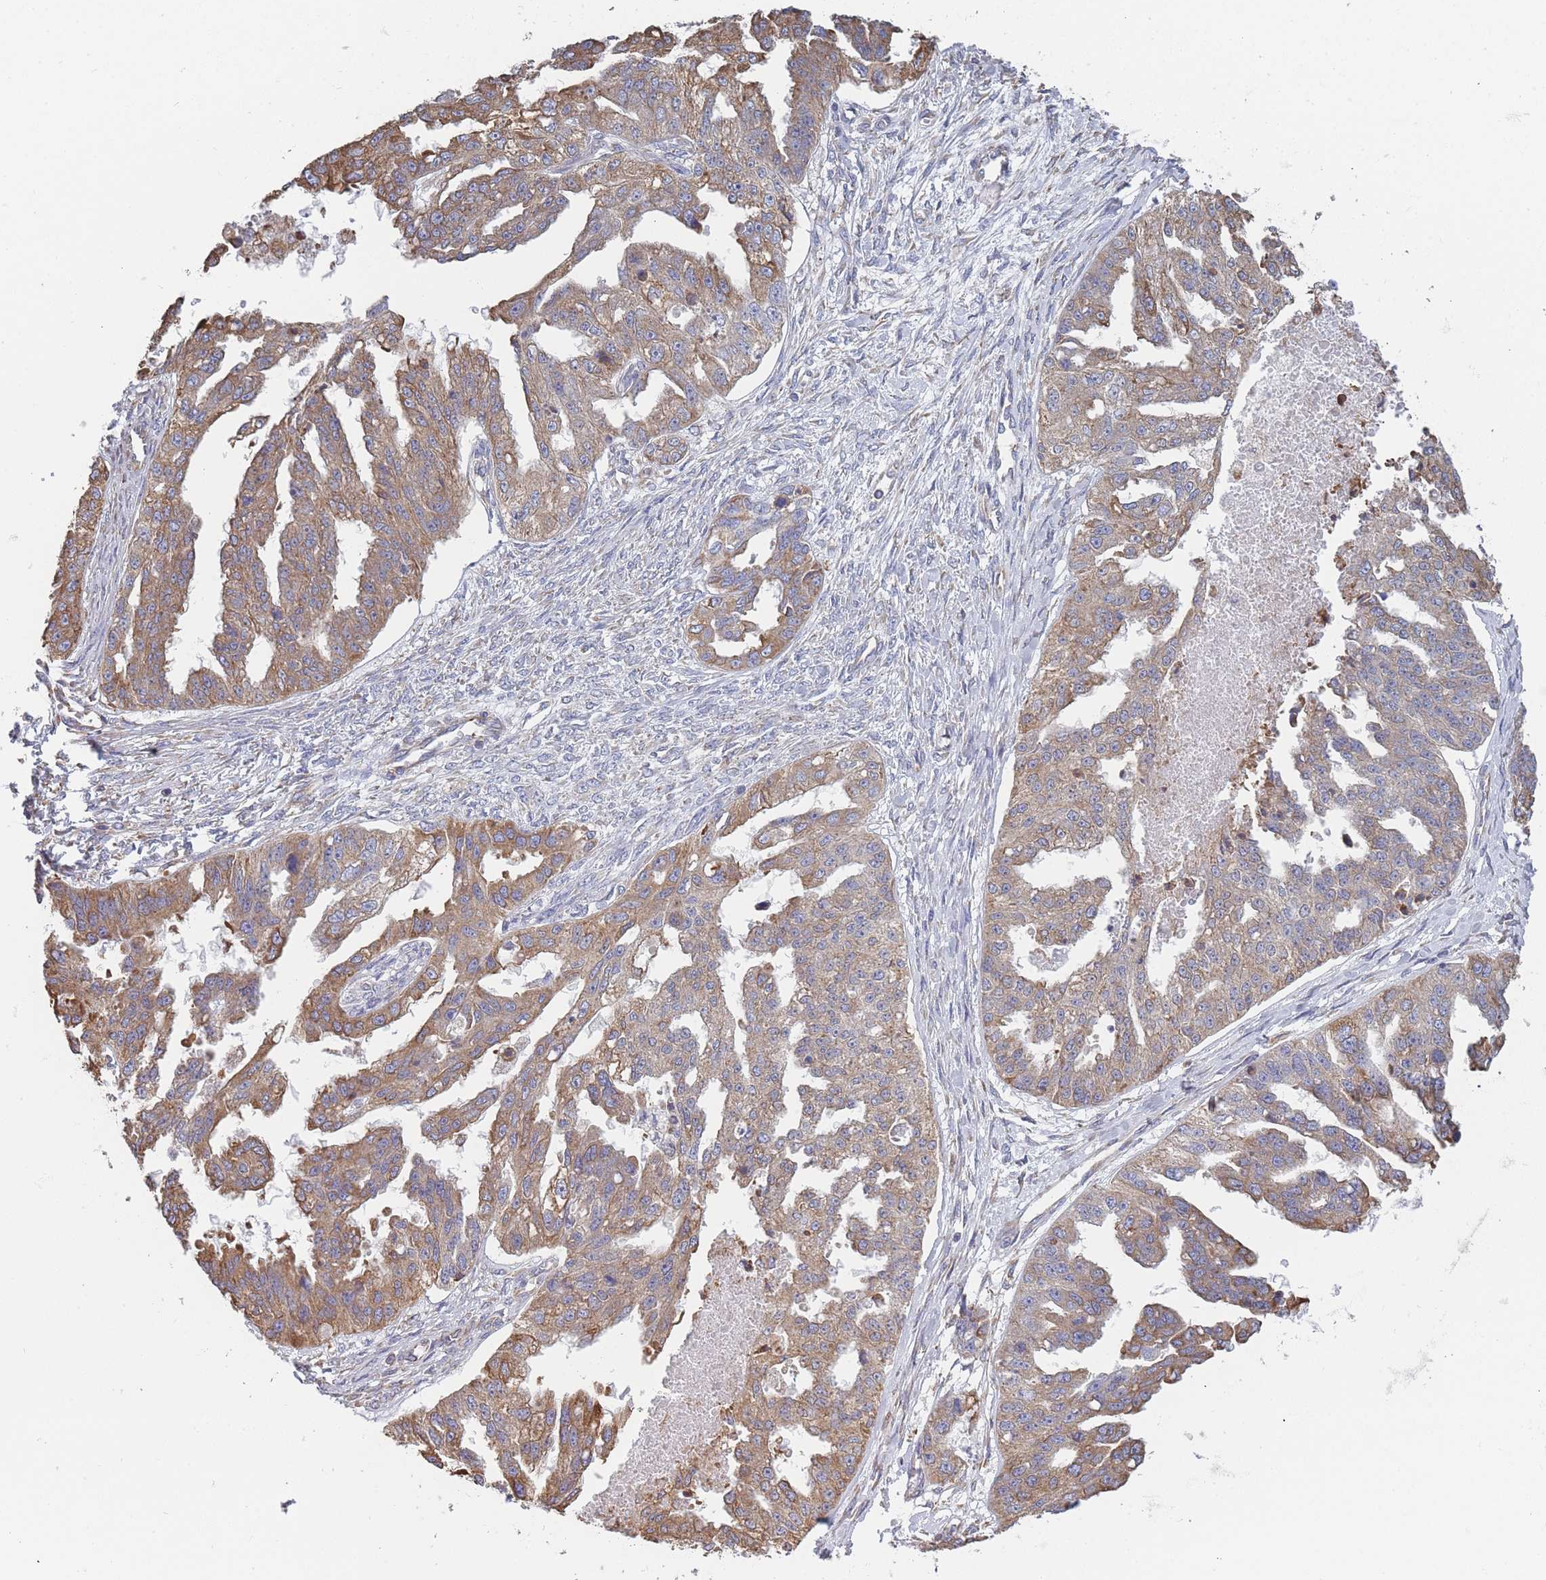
{"staining": {"intensity": "moderate", "quantity": ">75%", "location": "cytoplasmic/membranous"}, "tissue": "ovarian cancer", "cell_type": "Tumor cells", "image_type": "cancer", "snomed": [{"axis": "morphology", "description": "Cystadenocarcinoma, serous, NOS"}, {"axis": "topography", "description": "Ovary"}], "caption": "Protein expression analysis of human ovarian cancer (serous cystadenocarcinoma) reveals moderate cytoplasmic/membranous expression in approximately >75% of tumor cells. Using DAB (3,3'-diaminobenzidine) (brown) and hematoxylin (blue) stains, captured at high magnification using brightfield microscopy.", "gene": "OR7C2", "patient": {"sex": "female", "age": 58}}